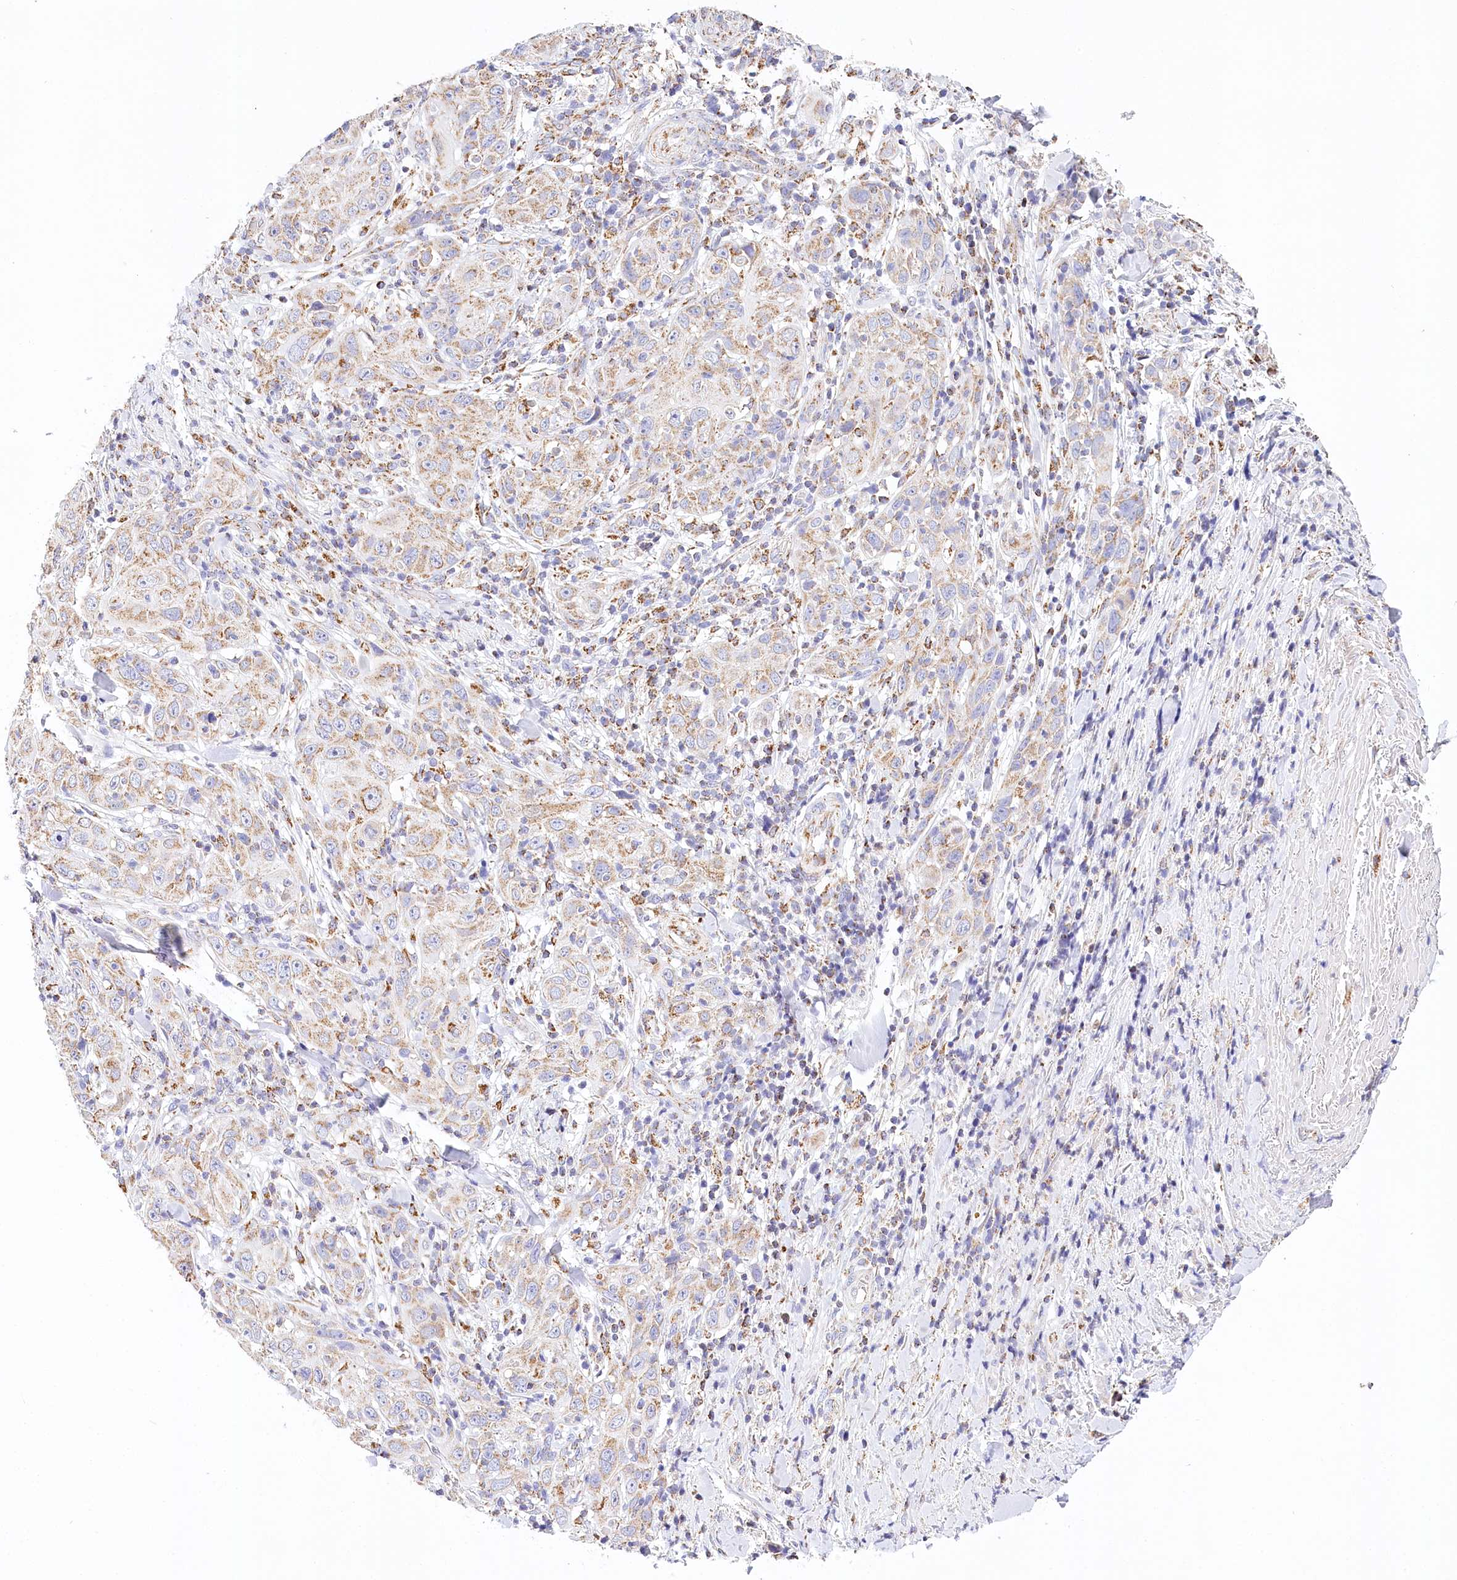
{"staining": {"intensity": "weak", "quantity": "25%-75%", "location": "cytoplasmic/membranous"}, "tissue": "skin cancer", "cell_type": "Tumor cells", "image_type": "cancer", "snomed": [{"axis": "morphology", "description": "Squamous cell carcinoma, NOS"}, {"axis": "topography", "description": "Skin"}], "caption": "Human skin cancer stained for a protein (brown) shows weak cytoplasmic/membranous positive staining in about 25%-75% of tumor cells.", "gene": "LSS", "patient": {"sex": "female", "age": 88}}